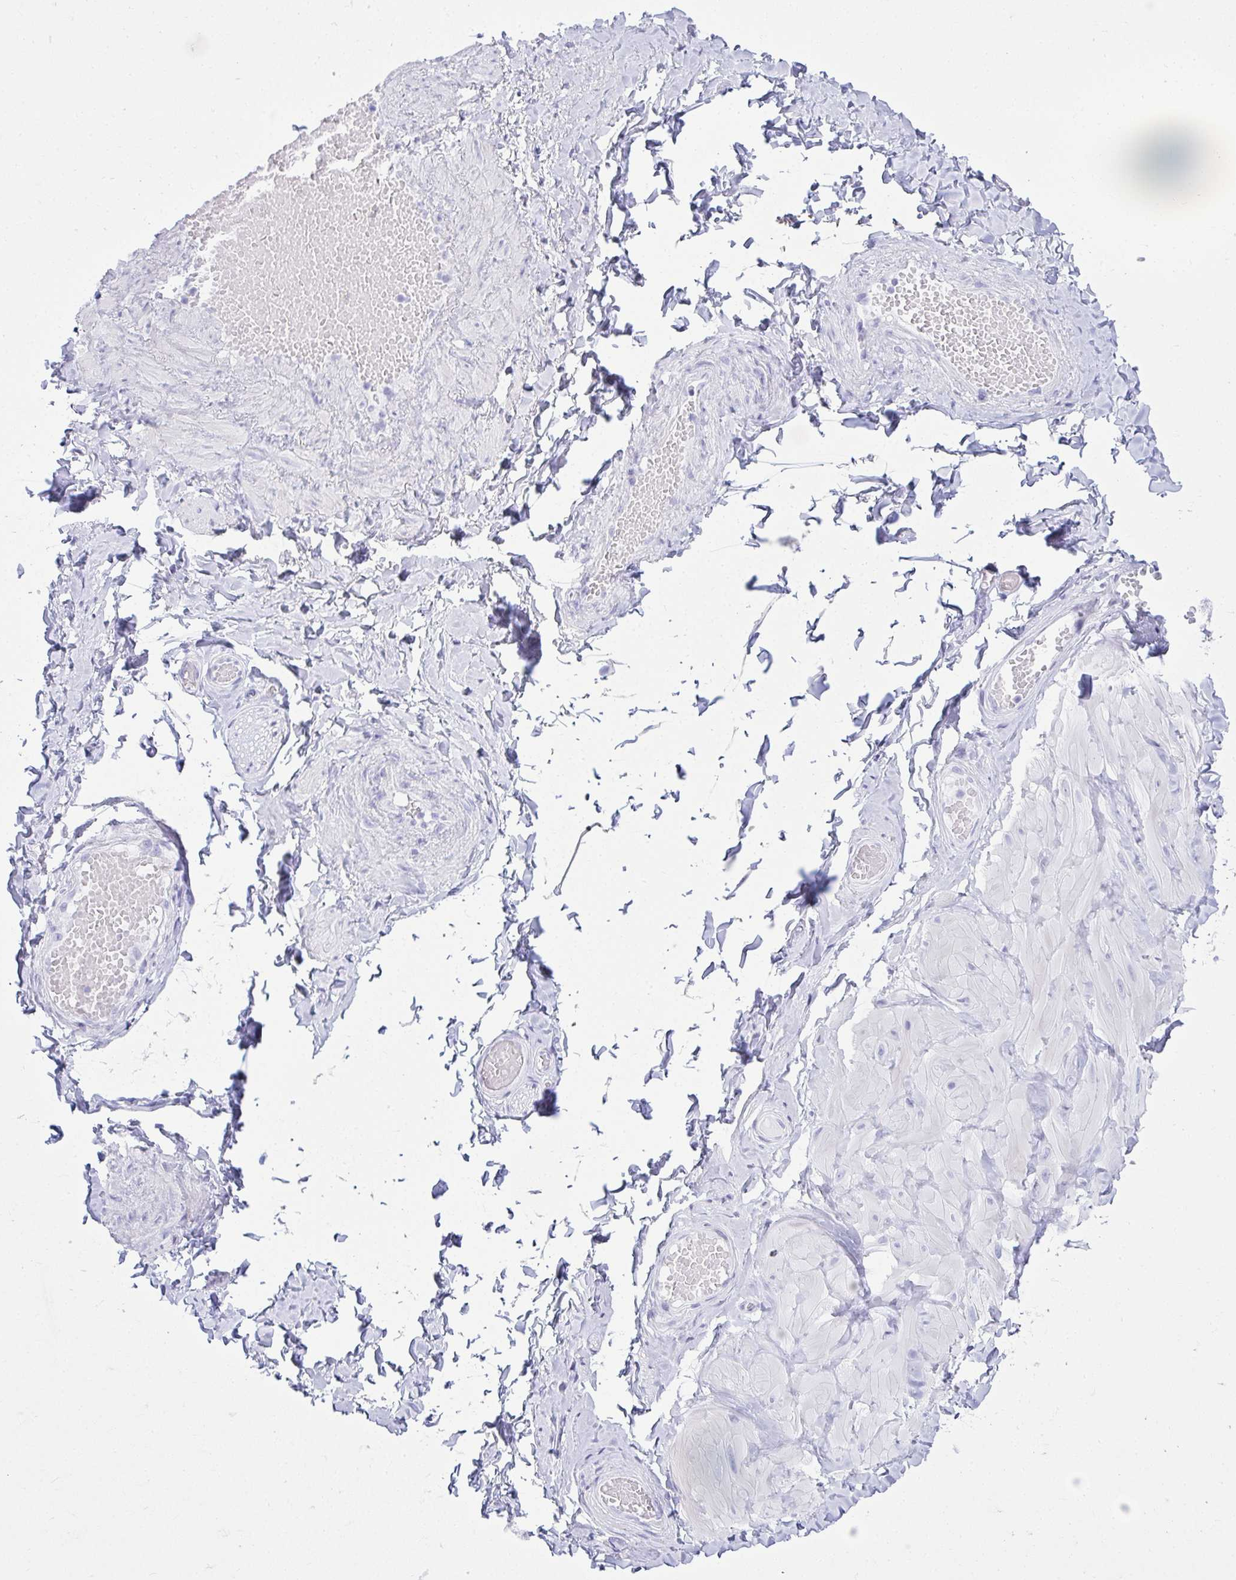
{"staining": {"intensity": "negative", "quantity": "none", "location": "none"}, "tissue": "adipose tissue", "cell_type": "Adipocytes", "image_type": "normal", "snomed": [{"axis": "morphology", "description": "Normal tissue, NOS"}, {"axis": "topography", "description": "Soft tissue"}, {"axis": "topography", "description": "Adipose tissue"}, {"axis": "topography", "description": "Vascular tissue"}, {"axis": "topography", "description": "Peripheral nerve tissue"}], "caption": "Immunohistochemistry (IHC) micrograph of unremarkable adipose tissue: human adipose tissue stained with DAB exhibits no significant protein staining in adipocytes.", "gene": "CLGN", "patient": {"sex": "male", "age": 29}}